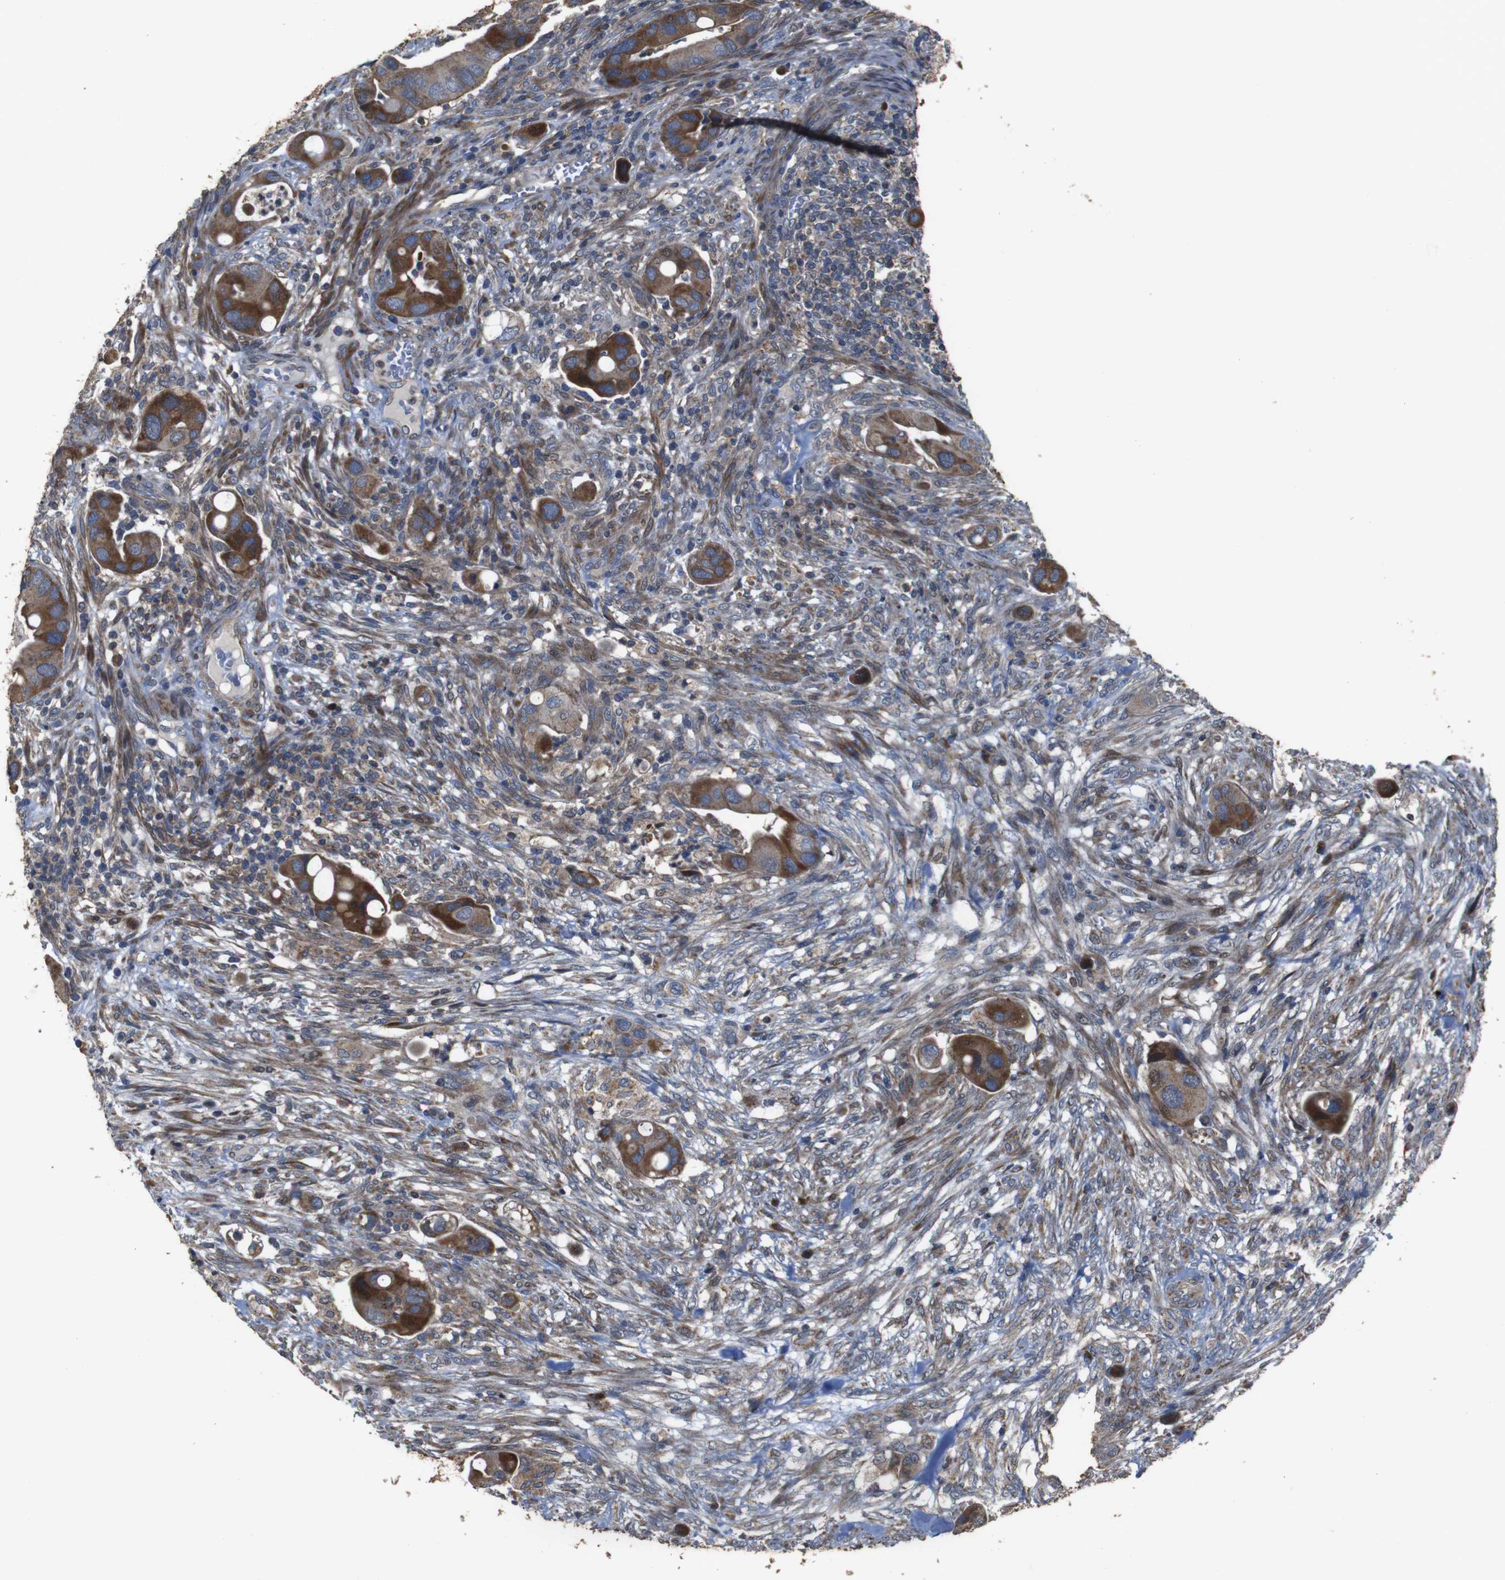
{"staining": {"intensity": "moderate", "quantity": ">75%", "location": "cytoplasmic/membranous"}, "tissue": "colorectal cancer", "cell_type": "Tumor cells", "image_type": "cancer", "snomed": [{"axis": "morphology", "description": "Adenocarcinoma, NOS"}, {"axis": "topography", "description": "Rectum"}], "caption": "A medium amount of moderate cytoplasmic/membranous positivity is identified in approximately >75% of tumor cells in colorectal adenocarcinoma tissue. Using DAB (3,3'-diaminobenzidine) (brown) and hematoxylin (blue) stains, captured at high magnification using brightfield microscopy.", "gene": "SNN", "patient": {"sex": "female", "age": 57}}